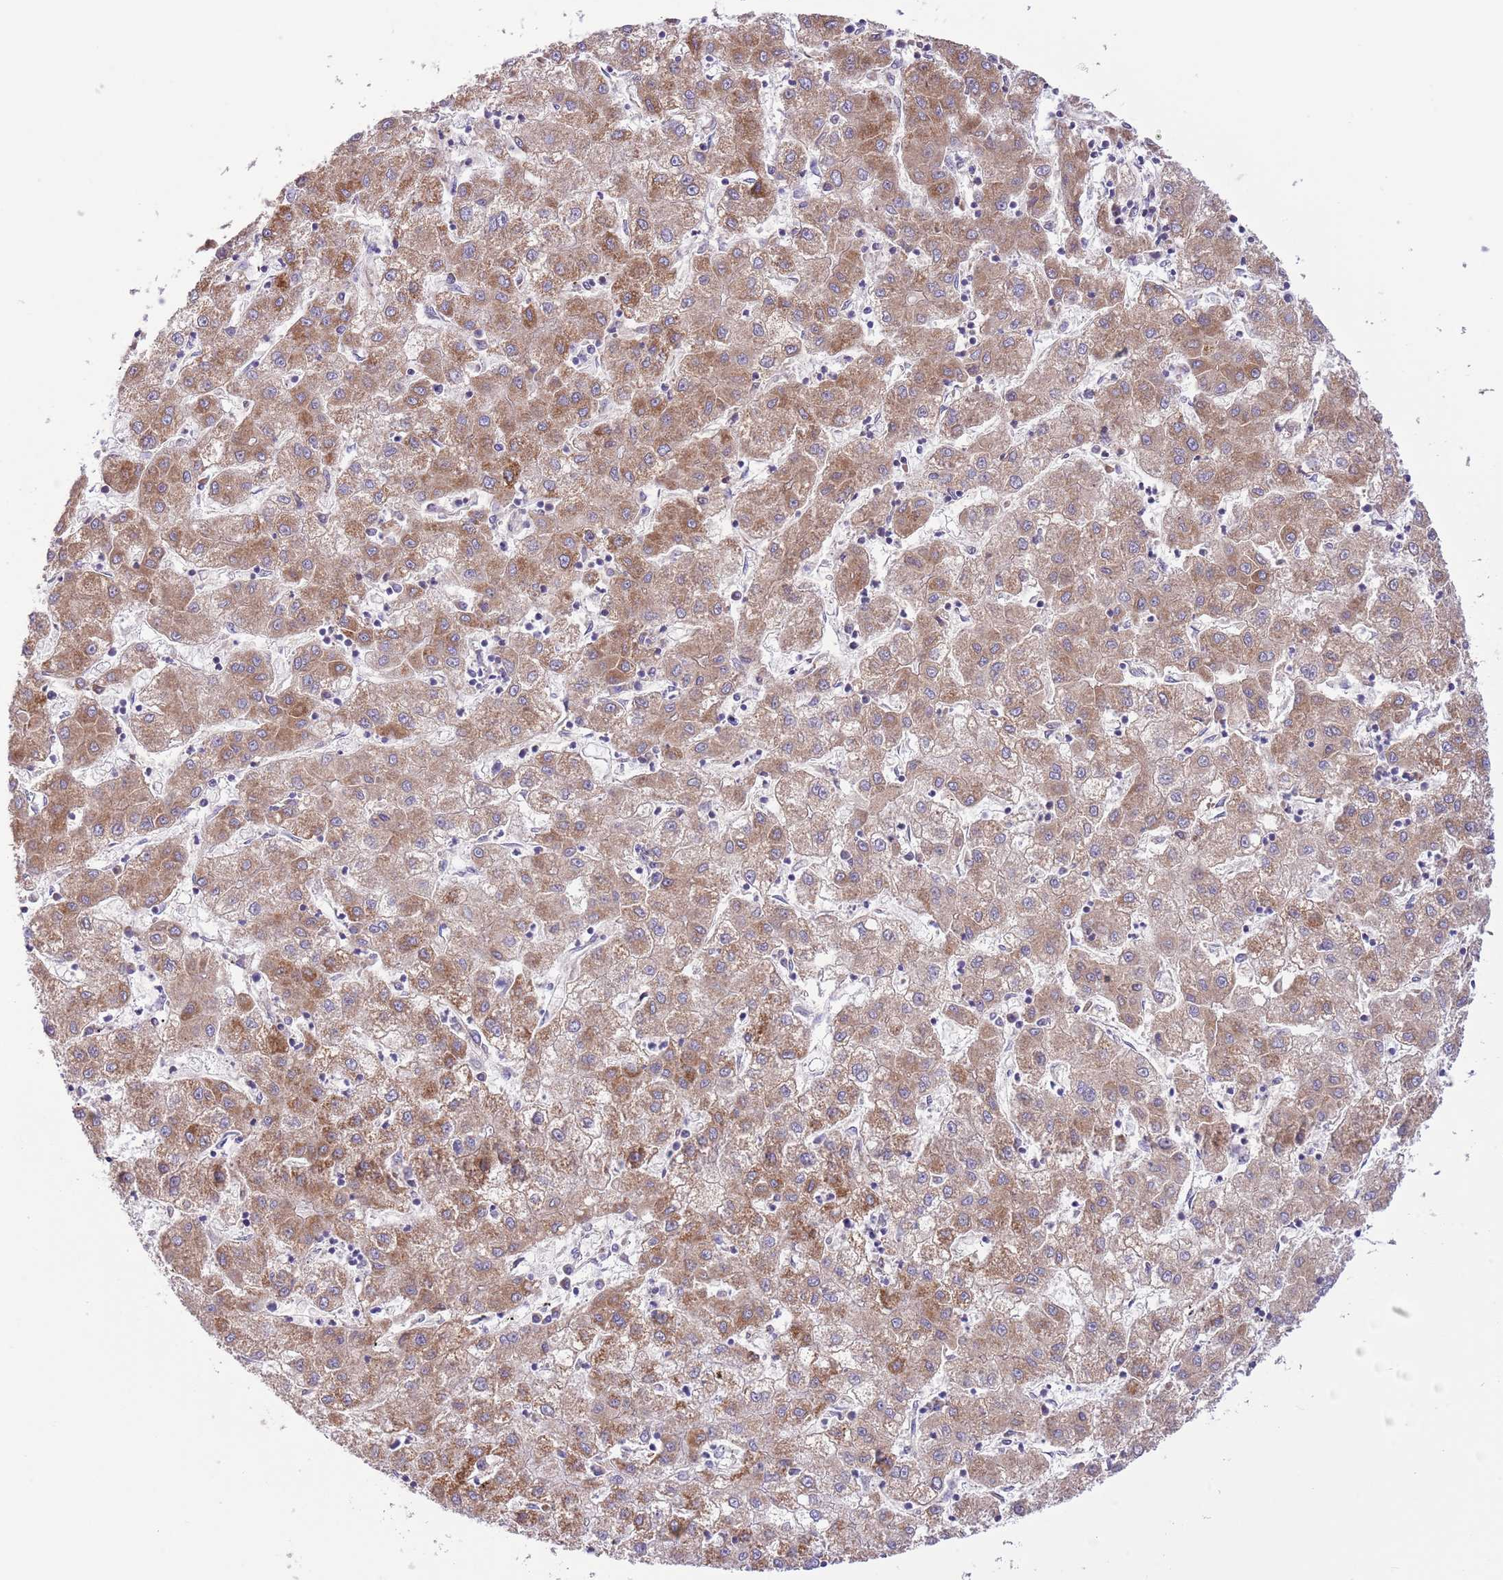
{"staining": {"intensity": "moderate", "quantity": ">75%", "location": "cytoplasmic/membranous"}, "tissue": "liver cancer", "cell_type": "Tumor cells", "image_type": "cancer", "snomed": [{"axis": "morphology", "description": "Carcinoma, Hepatocellular, NOS"}, {"axis": "topography", "description": "Liver"}], "caption": "Immunohistochemistry (IHC) image of neoplastic tissue: liver cancer stained using IHC demonstrates medium levels of moderate protein expression localized specifically in the cytoplasmic/membranous of tumor cells, appearing as a cytoplasmic/membranous brown color.", "gene": "SS18L2", "patient": {"sex": "male", "age": 72}}